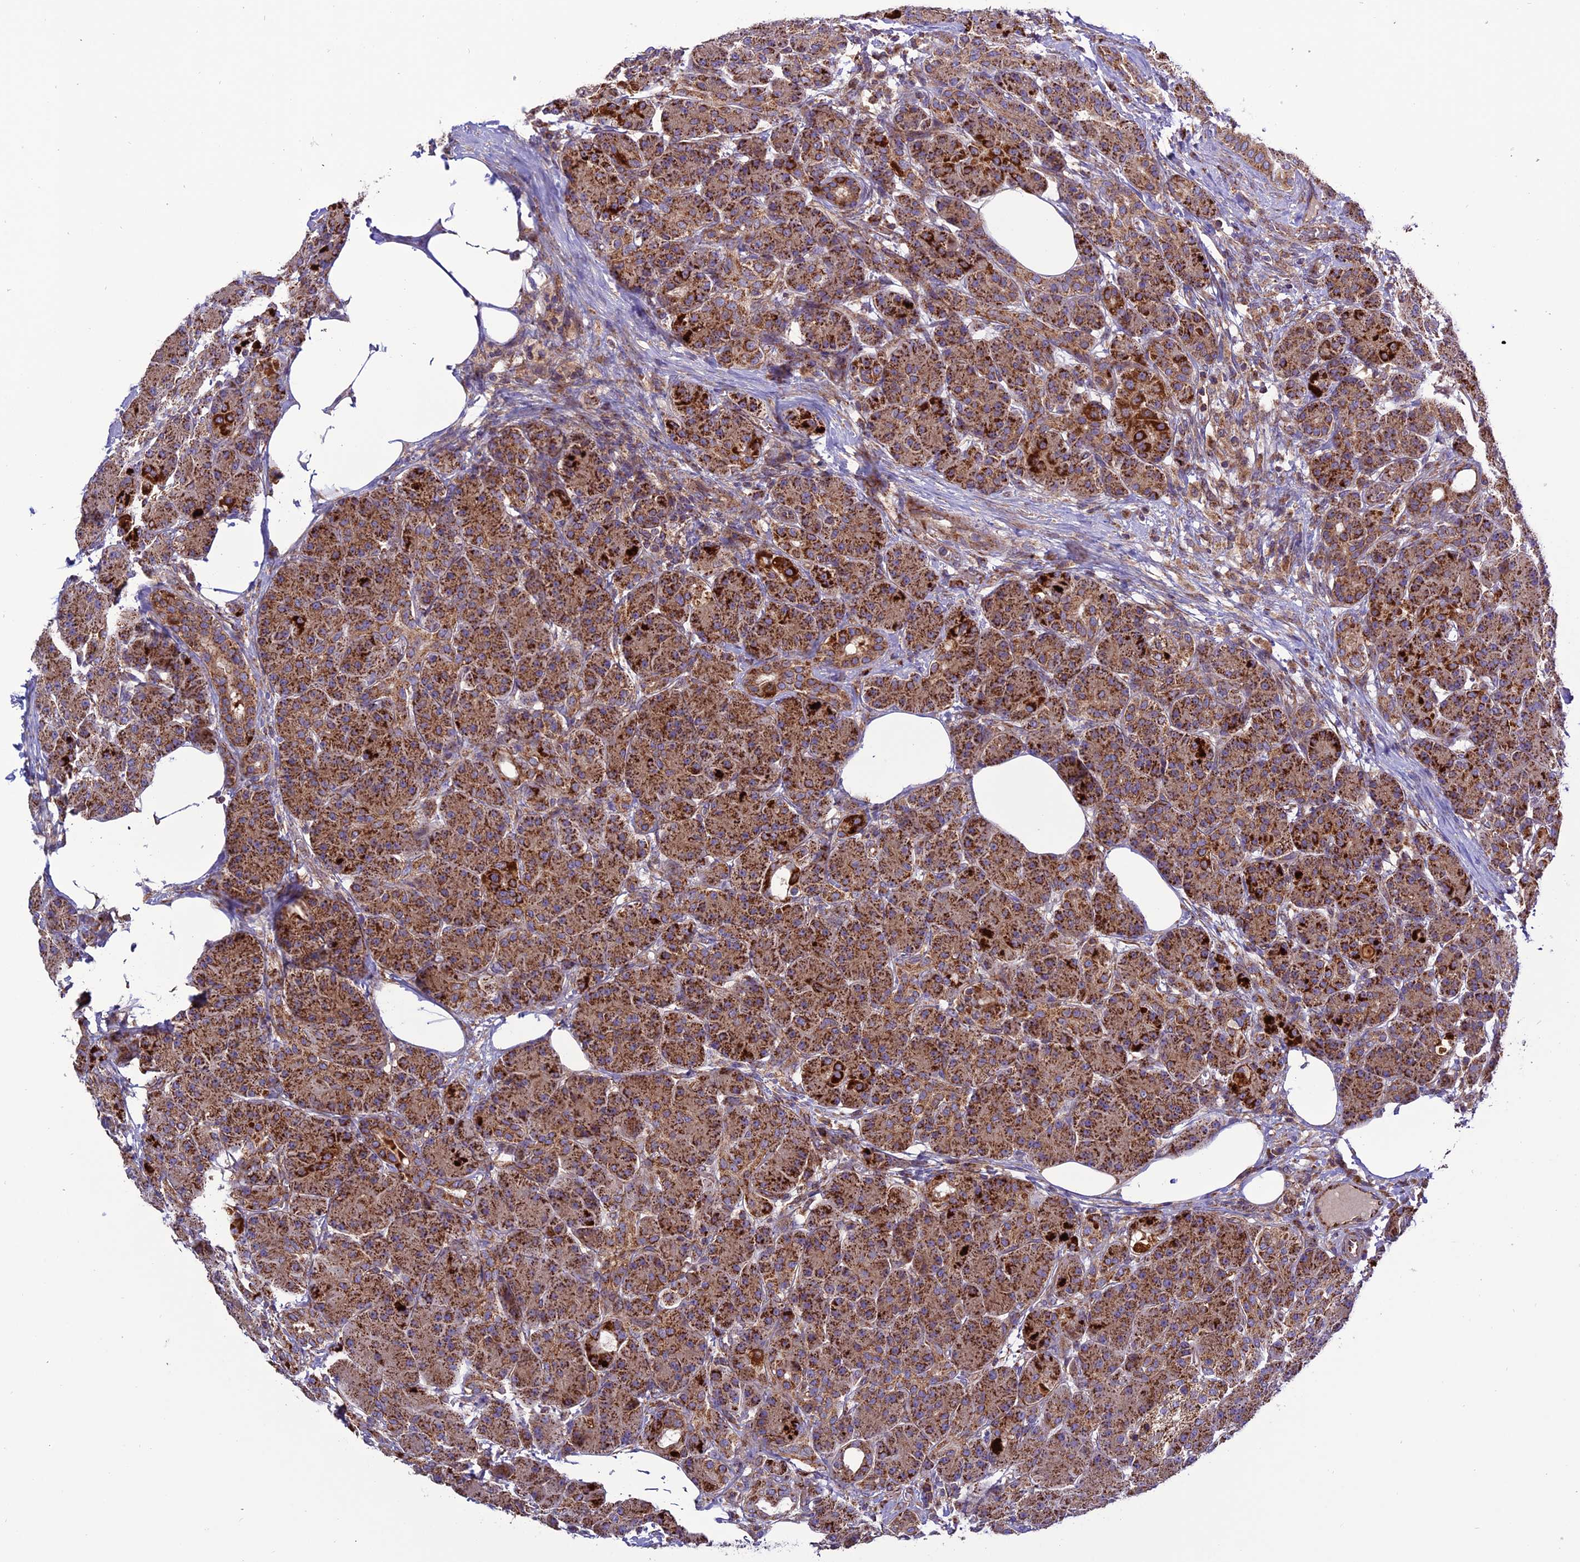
{"staining": {"intensity": "strong", "quantity": ">75%", "location": "cytoplasmic/membranous"}, "tissue": "pancreas", "cell_type": "Exocrine glandular cells", "image_type": "normal", "snomed": [{"axis": "morphology", "description": "Normal tissue, NOS"}, {"axis": "topography", "description": "Pancreas"}], "caption": "Immunohistochemistry (IHC) (DAB) staining of unremarkable human pancreas demonstrates strong cytoplasmic/membranous protein expression in approximately >75% of exocrine glandular cells.", "gene": "MRPS9", "patient": {"sex": "male", "age": 63}}